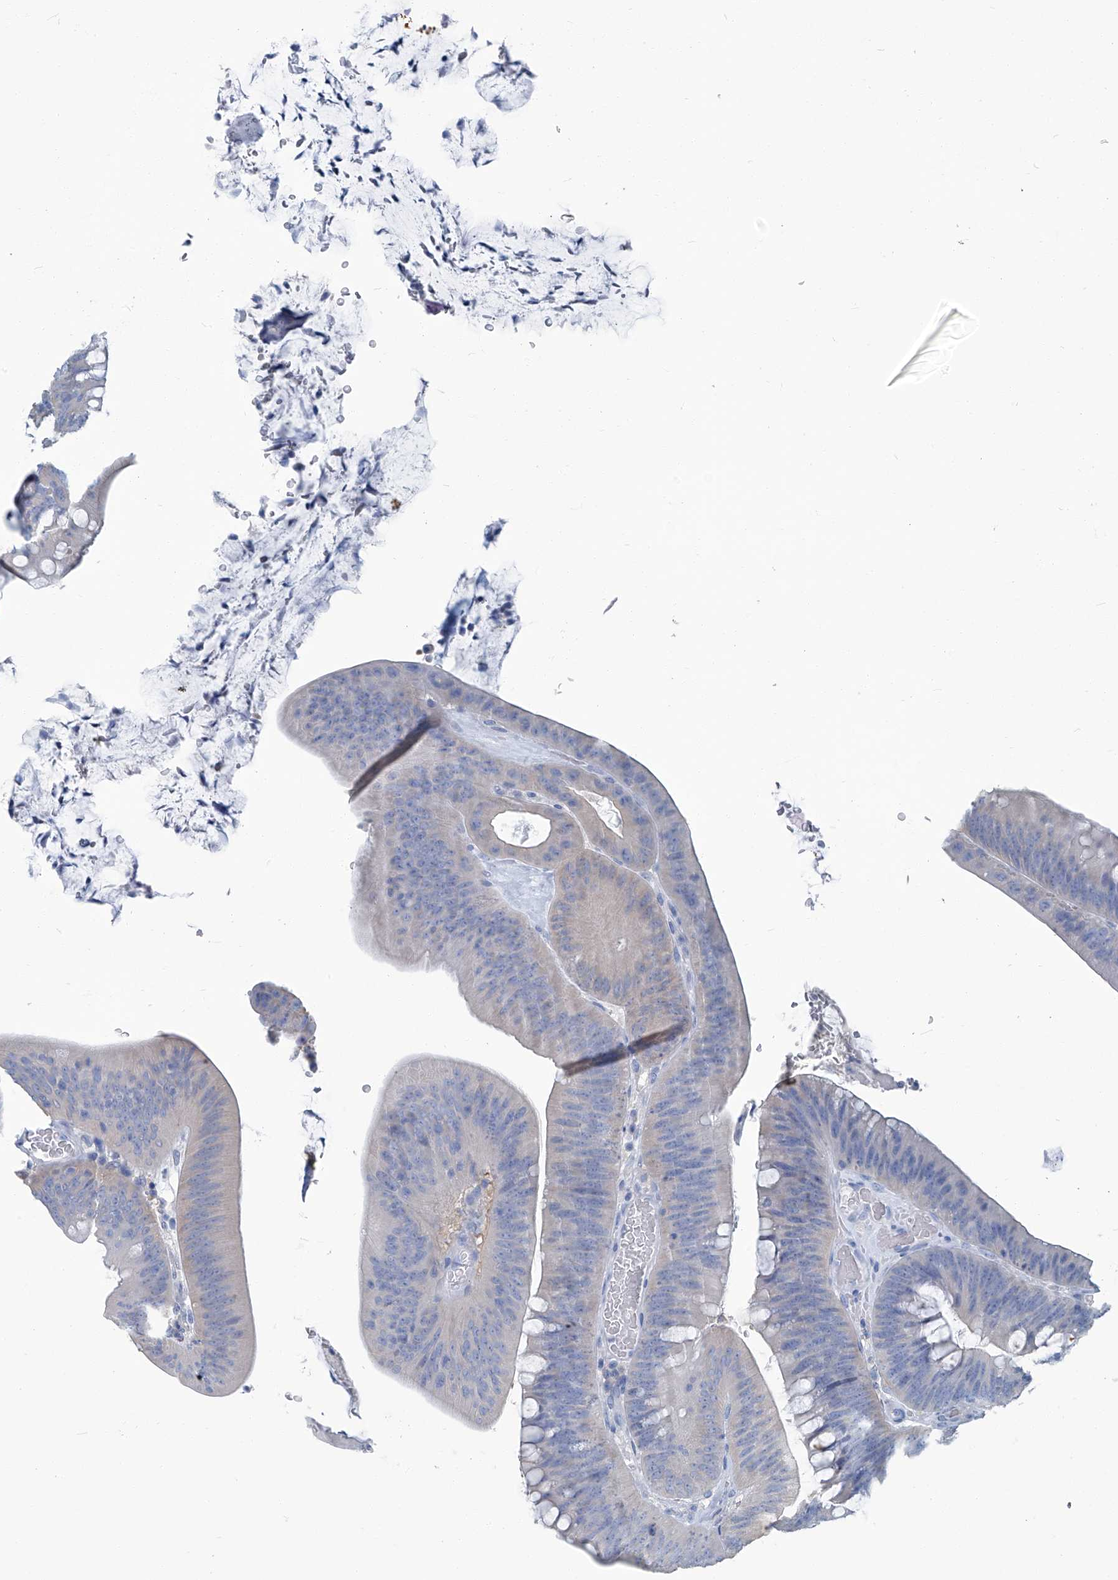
{"staining": {"intensity": "negative", "quantity": "none", "location": "none"}, "tissue": "colorectal cancer", "cell_type": "Tumor cells", "image_type": "cancer", "snomed": [{"axis": "morphology", "description": "Normal tissue, NOS"}, {"axis": "topography", "description": "Colon"}], "caption": "This is a histopathology image of immunohistochemistry (IHC) staining of colorectal cancer, which shows no positivity in tumor cells.", "gene": "PFKL", "patient": {"sex": "female", "age": 82}}